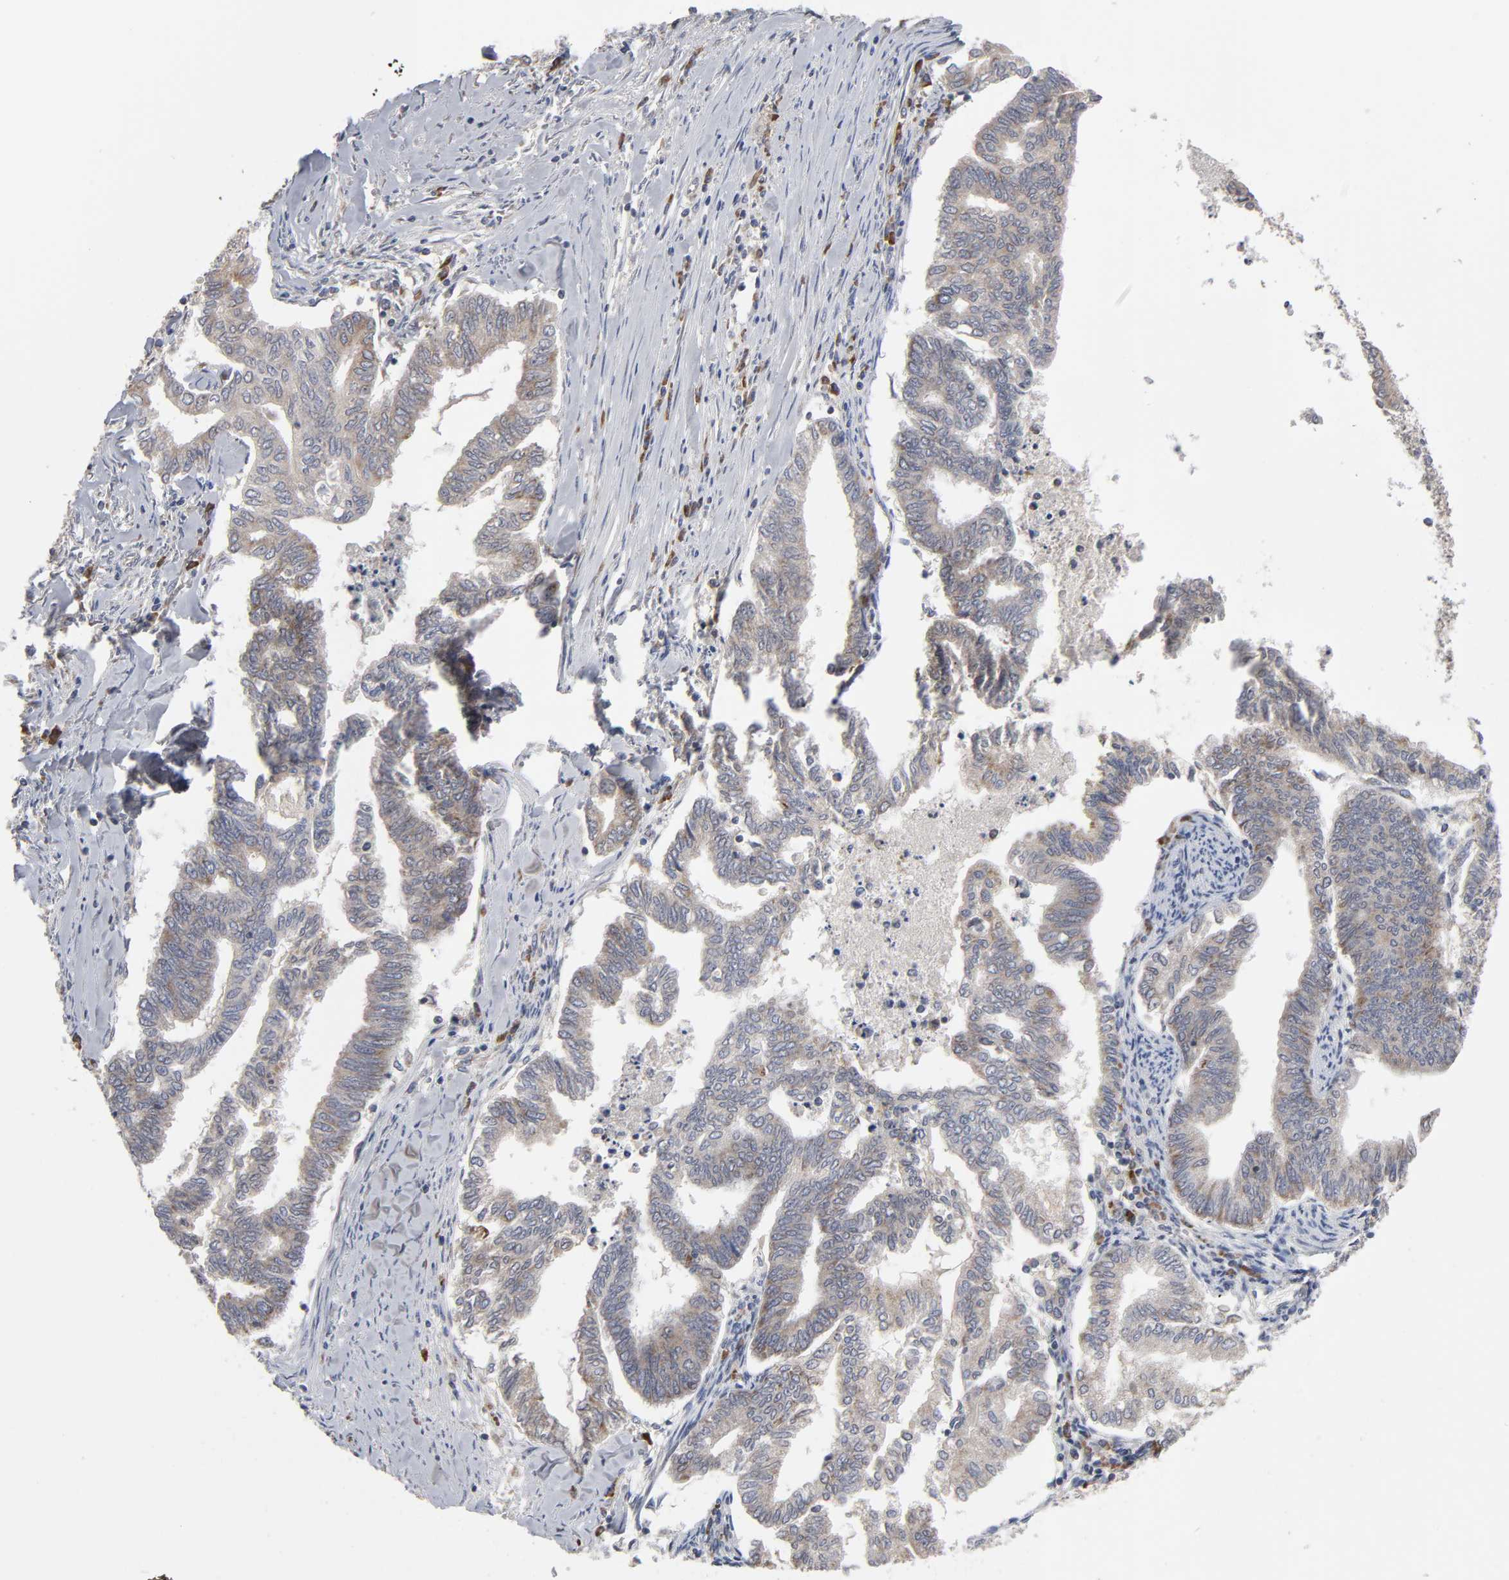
{"staining": {"intensity": "weak", "quantity": ">75%", "location": "cytoplasmic/membranous"}, "tissue": "endometrial cancer", "cell_type": "Tumor cells", "image_type": "cancer", "snomed": [{"axis": "morphology", "description": "Adenocarcinoma, NOS"}, {"axis": "topography", "description": "Endometrium"}], "caption": "There is low levels of weak cytoplasmic/membranous expression in tumor cells of endometrial adenocarcinoma, as demonstrated by immunohistochemical staining (brown color).", "gene": "IL4R", "patient": {"sex": "female", "age": 79}}